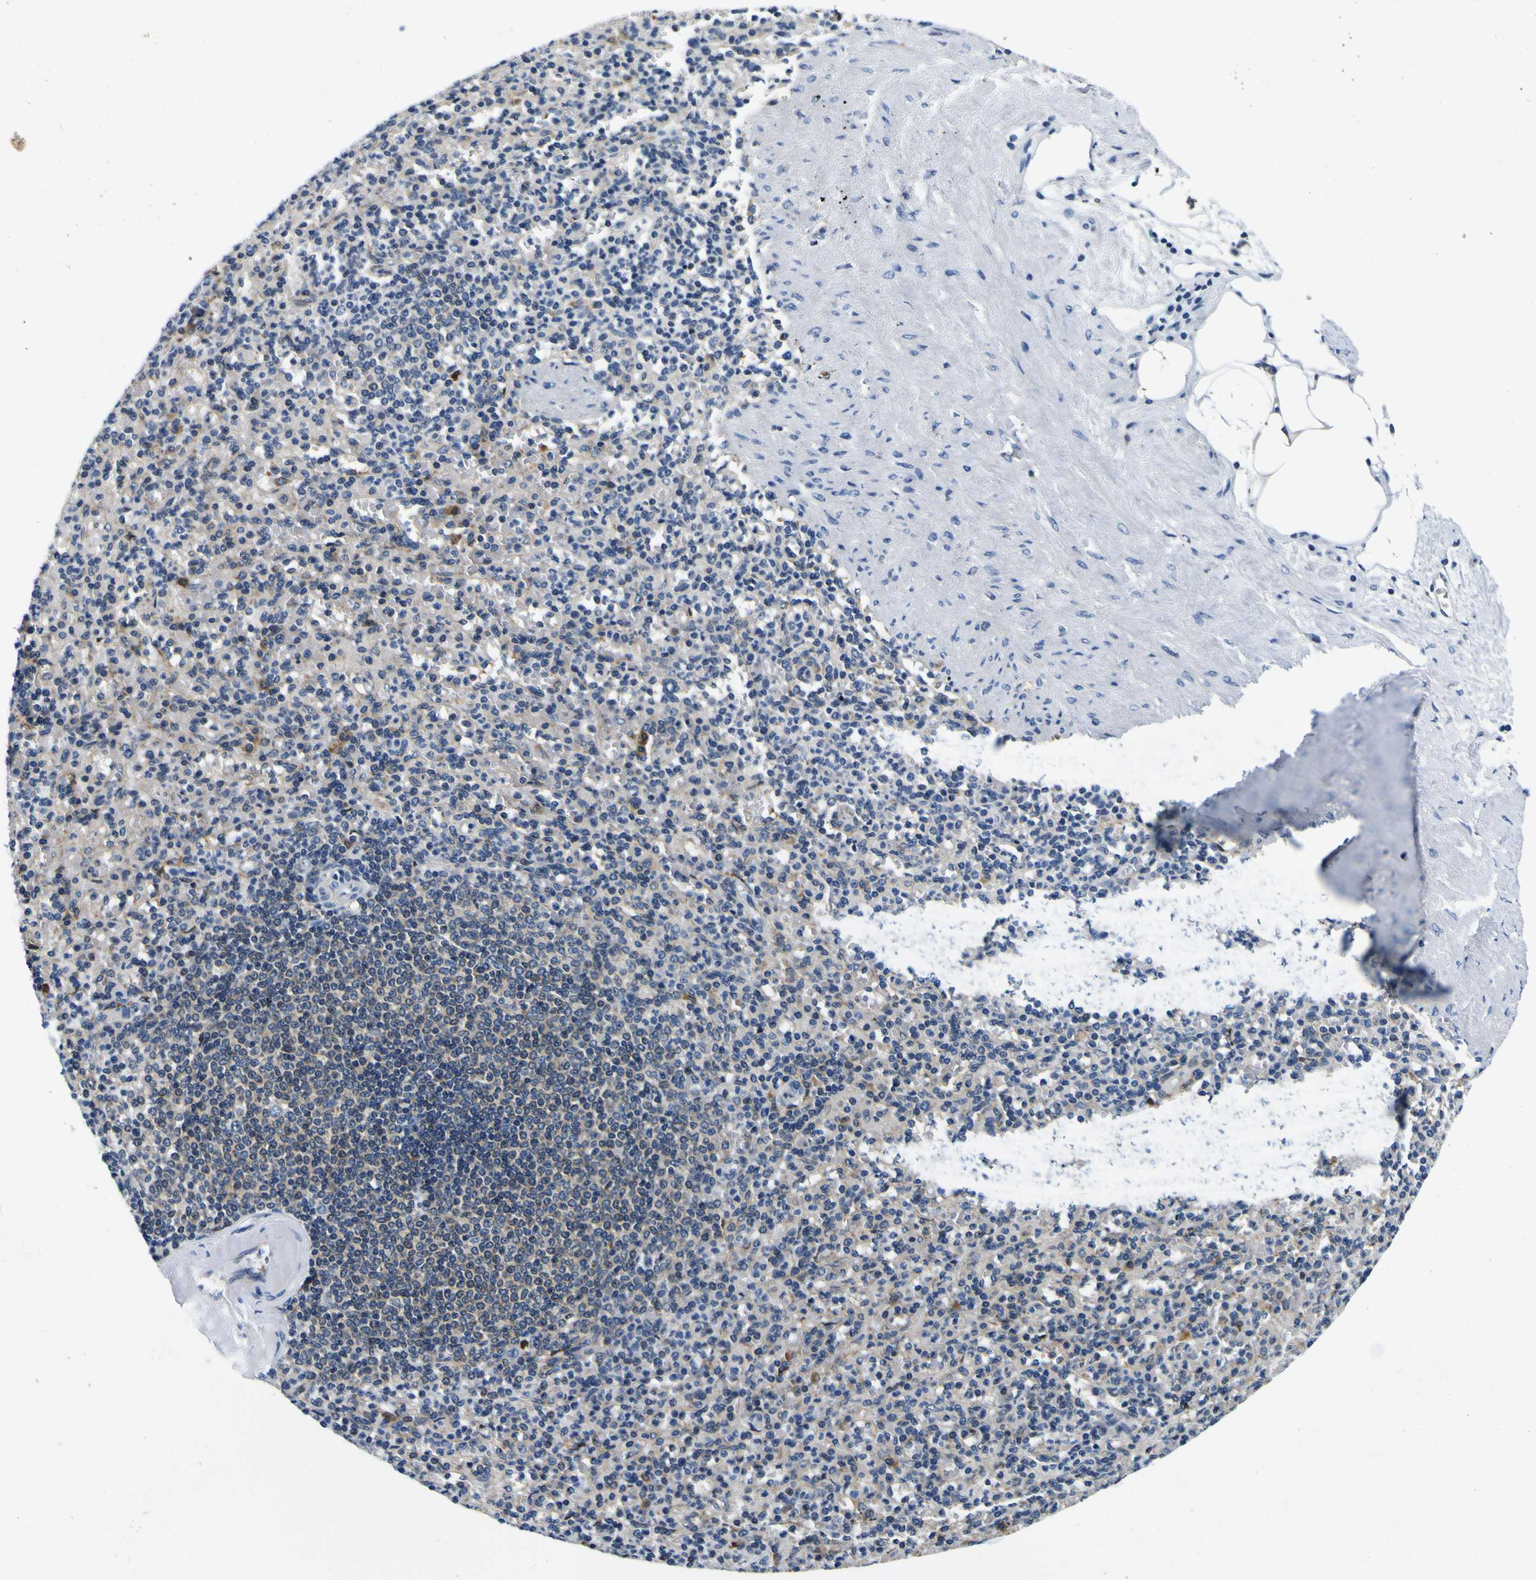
{"staining": {"intensity": "negative", "quantity": "none", "location": "none"}, "tissue": "spleen", "cell_type": "Cells in red pulp", "image_type": "normal", "snomed": [{"axis": "morphology", "description": "Normal tissue, NOS"}, {"axis": "topography", "description": "Spleen"}], "caption": "IHC histopathology image of unremarkable spleen stained for a protein (brown), which shows no expression in cells in red pulp.", "gene": "NLRP3", "patient": {"sex": "female", "age": 74}}